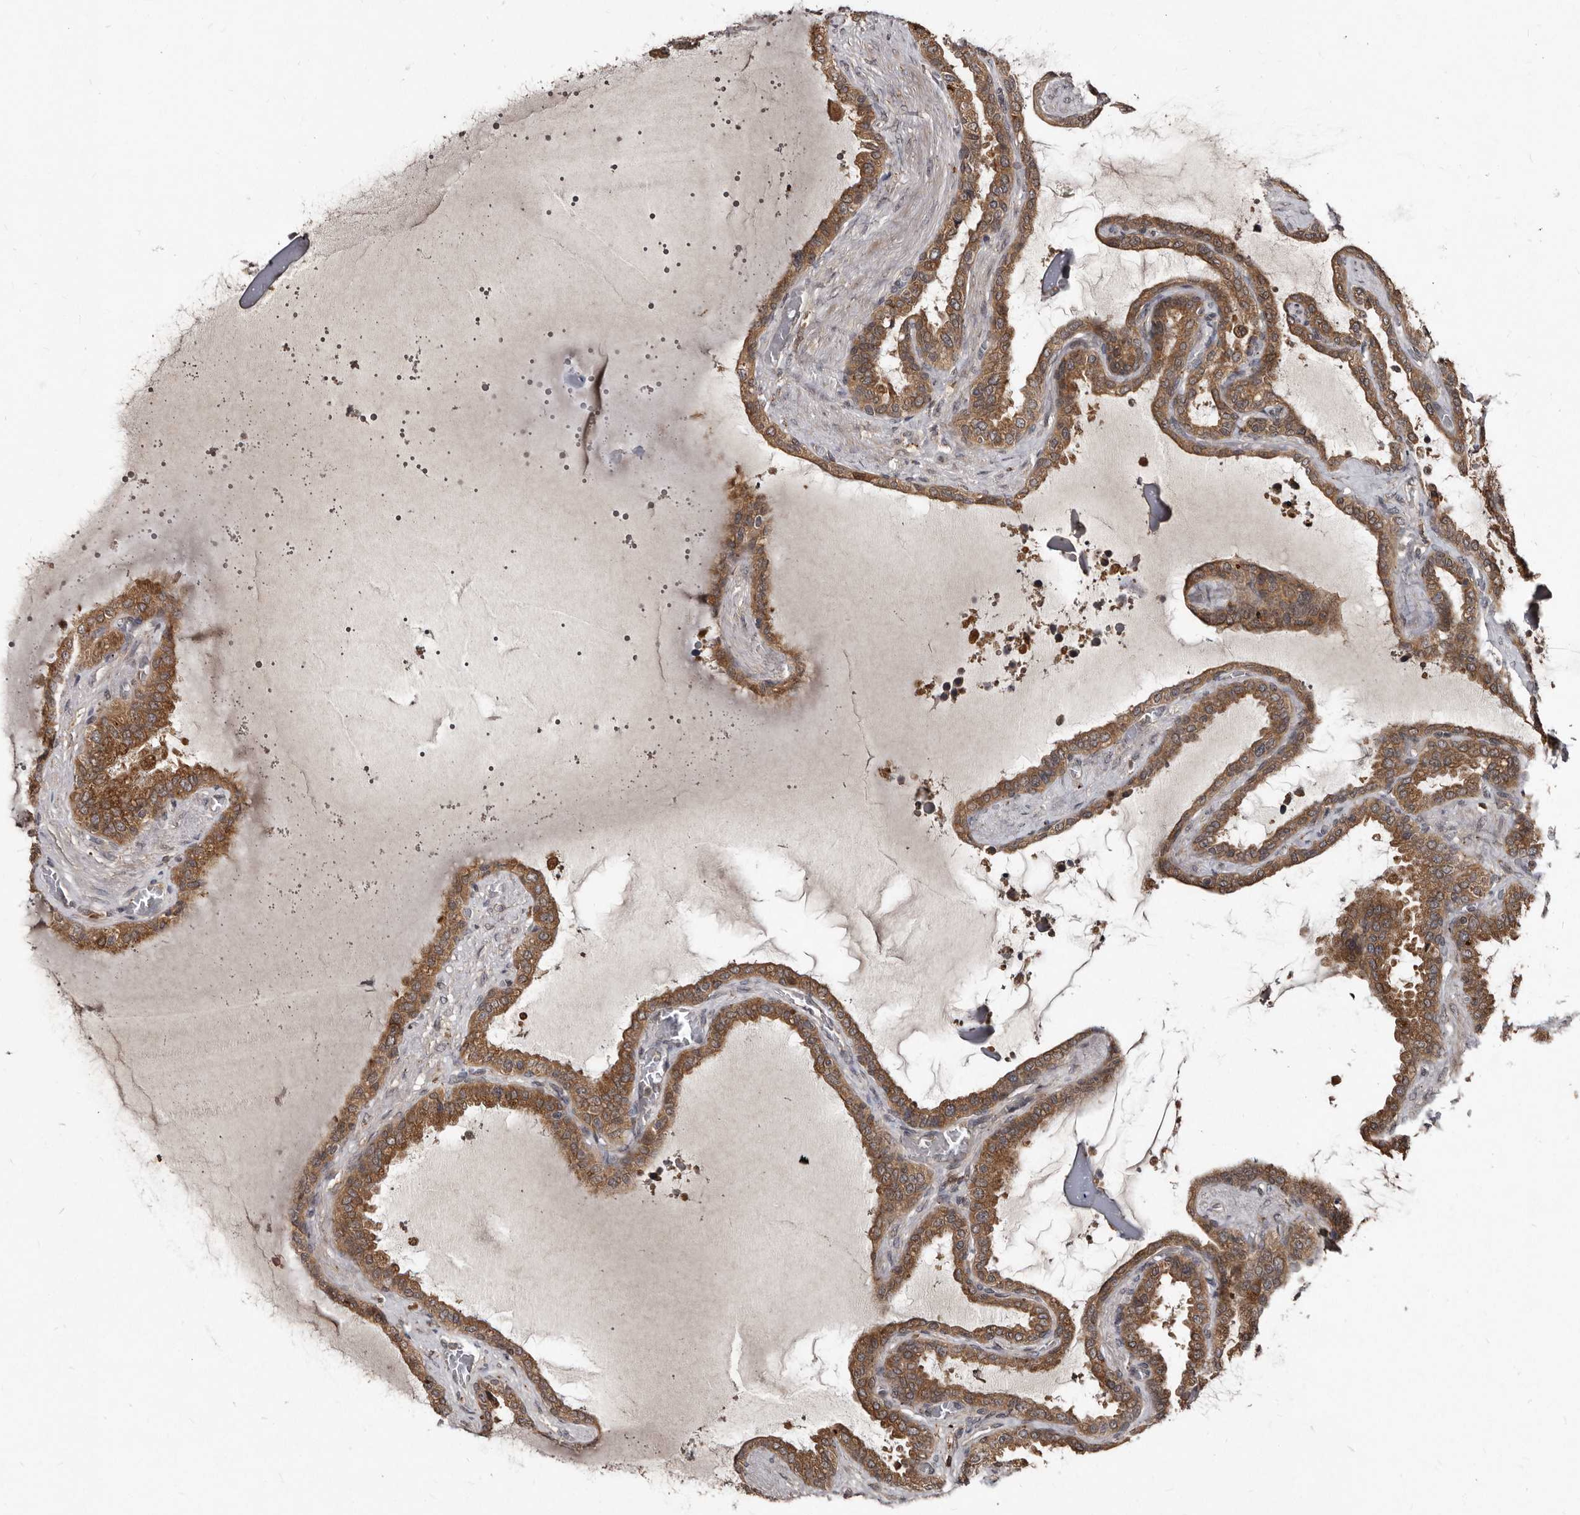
{"staining": {"intensity": "moderate", "quantity": ">75%", "location": "cytoplasmic/membranous"}, "tissue": "seminal vesicle", "cell_type": "Glandular cells", "image_type": "normal", "snomed": [{"axis": "morphology", "description": "Normal tissue, NOS"}, {"axis": "topography", "description": "Seminal veicle"}], "caption": "The image displays staining of normal seminal vesicle, revealing moderate cytoplasmic/membranous protein positivity (brown color) within glandular cells.", "gene": "PMVK", "patient": {"sex": "male", "age": 46}}